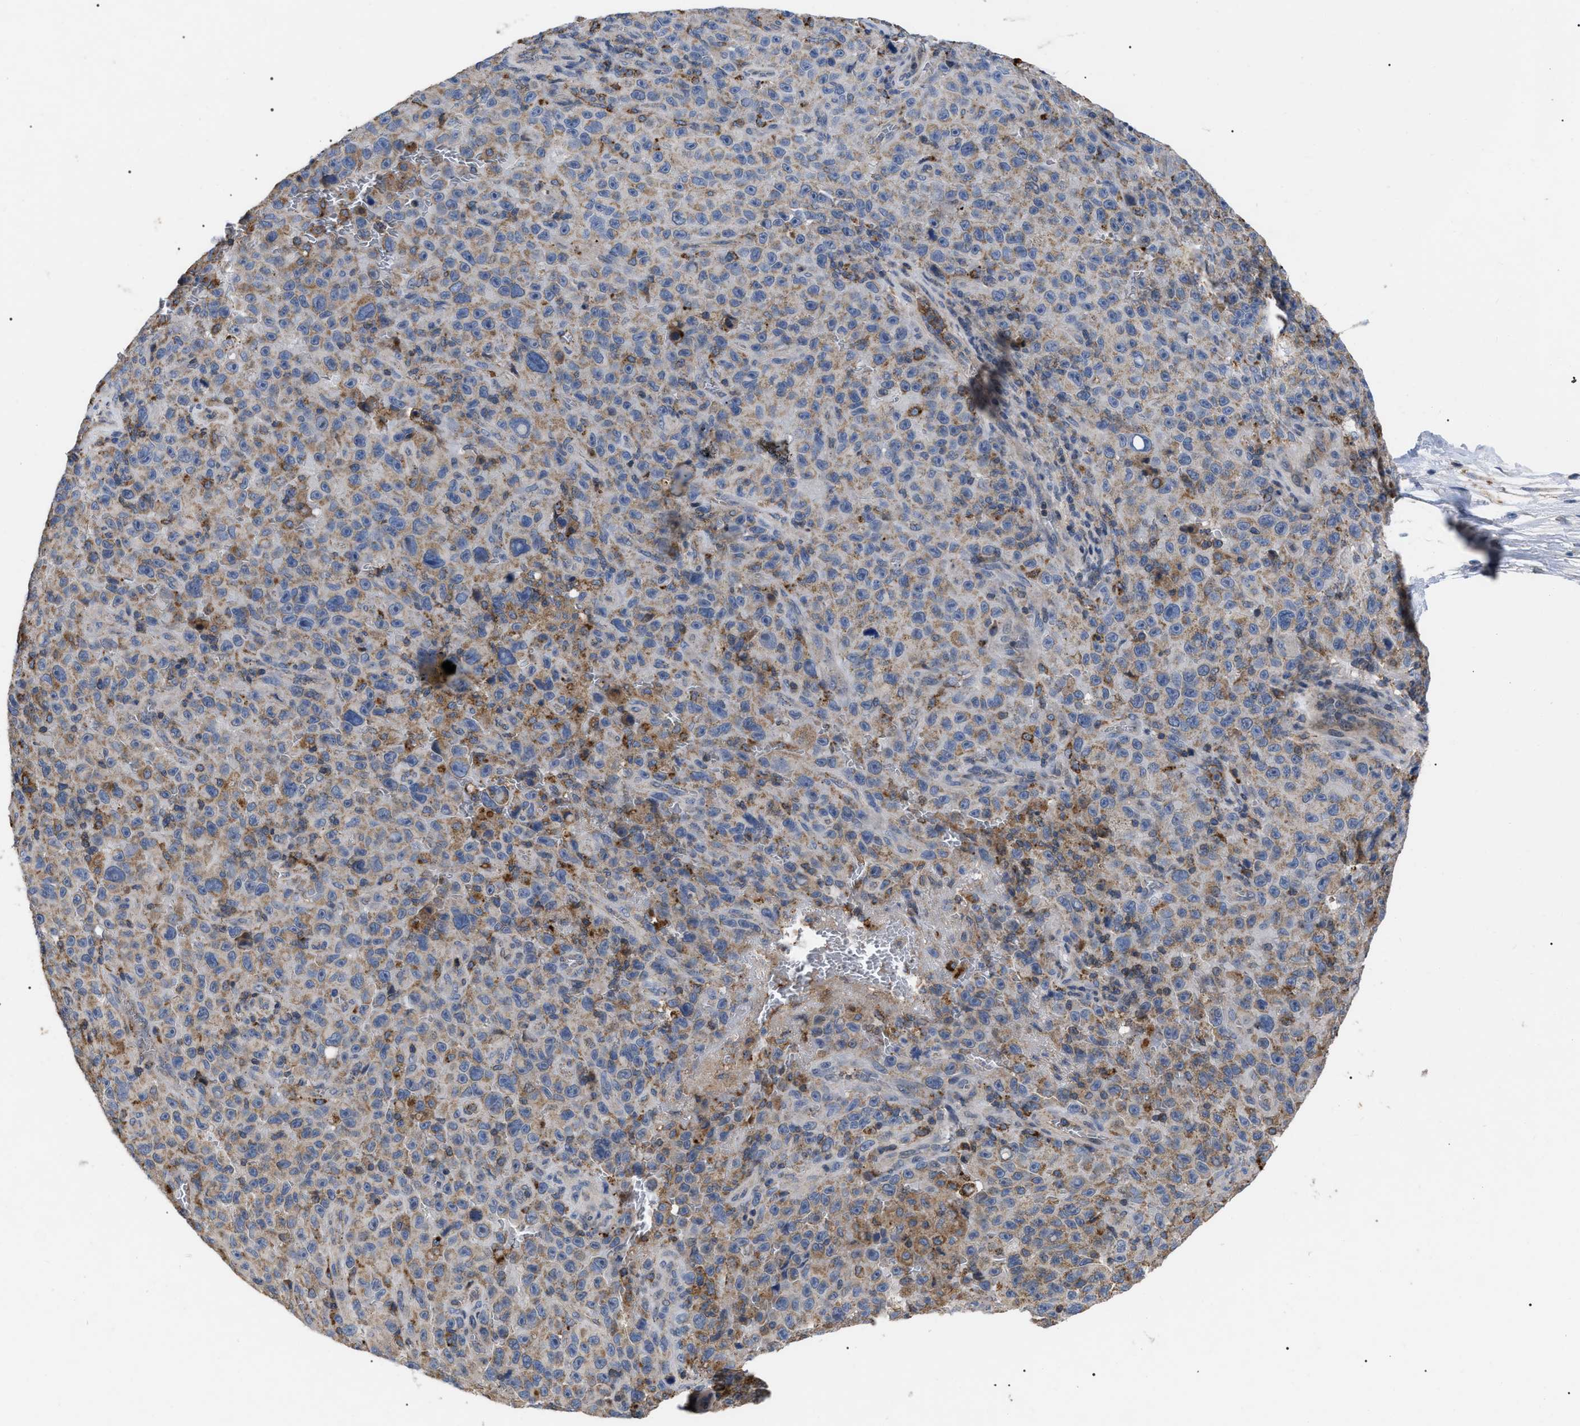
{"staining": {"intensity": "negative", "quantity": "none", "location": "none"}, "tissue": "melanoma", "cell_type": "Tumor cells", "image_type": "cancer", "snomed": [{"axis": "morphology", "description": "Malignant melanoma, NOS"}, {"axis": "topography", "description": "Skin"}], "caption": "The micrograph demonstrates no staining of tumor cells in malignant melanoma.", "gene": "FAM171A2", "patient": {"sex": "female", "age": 82}}